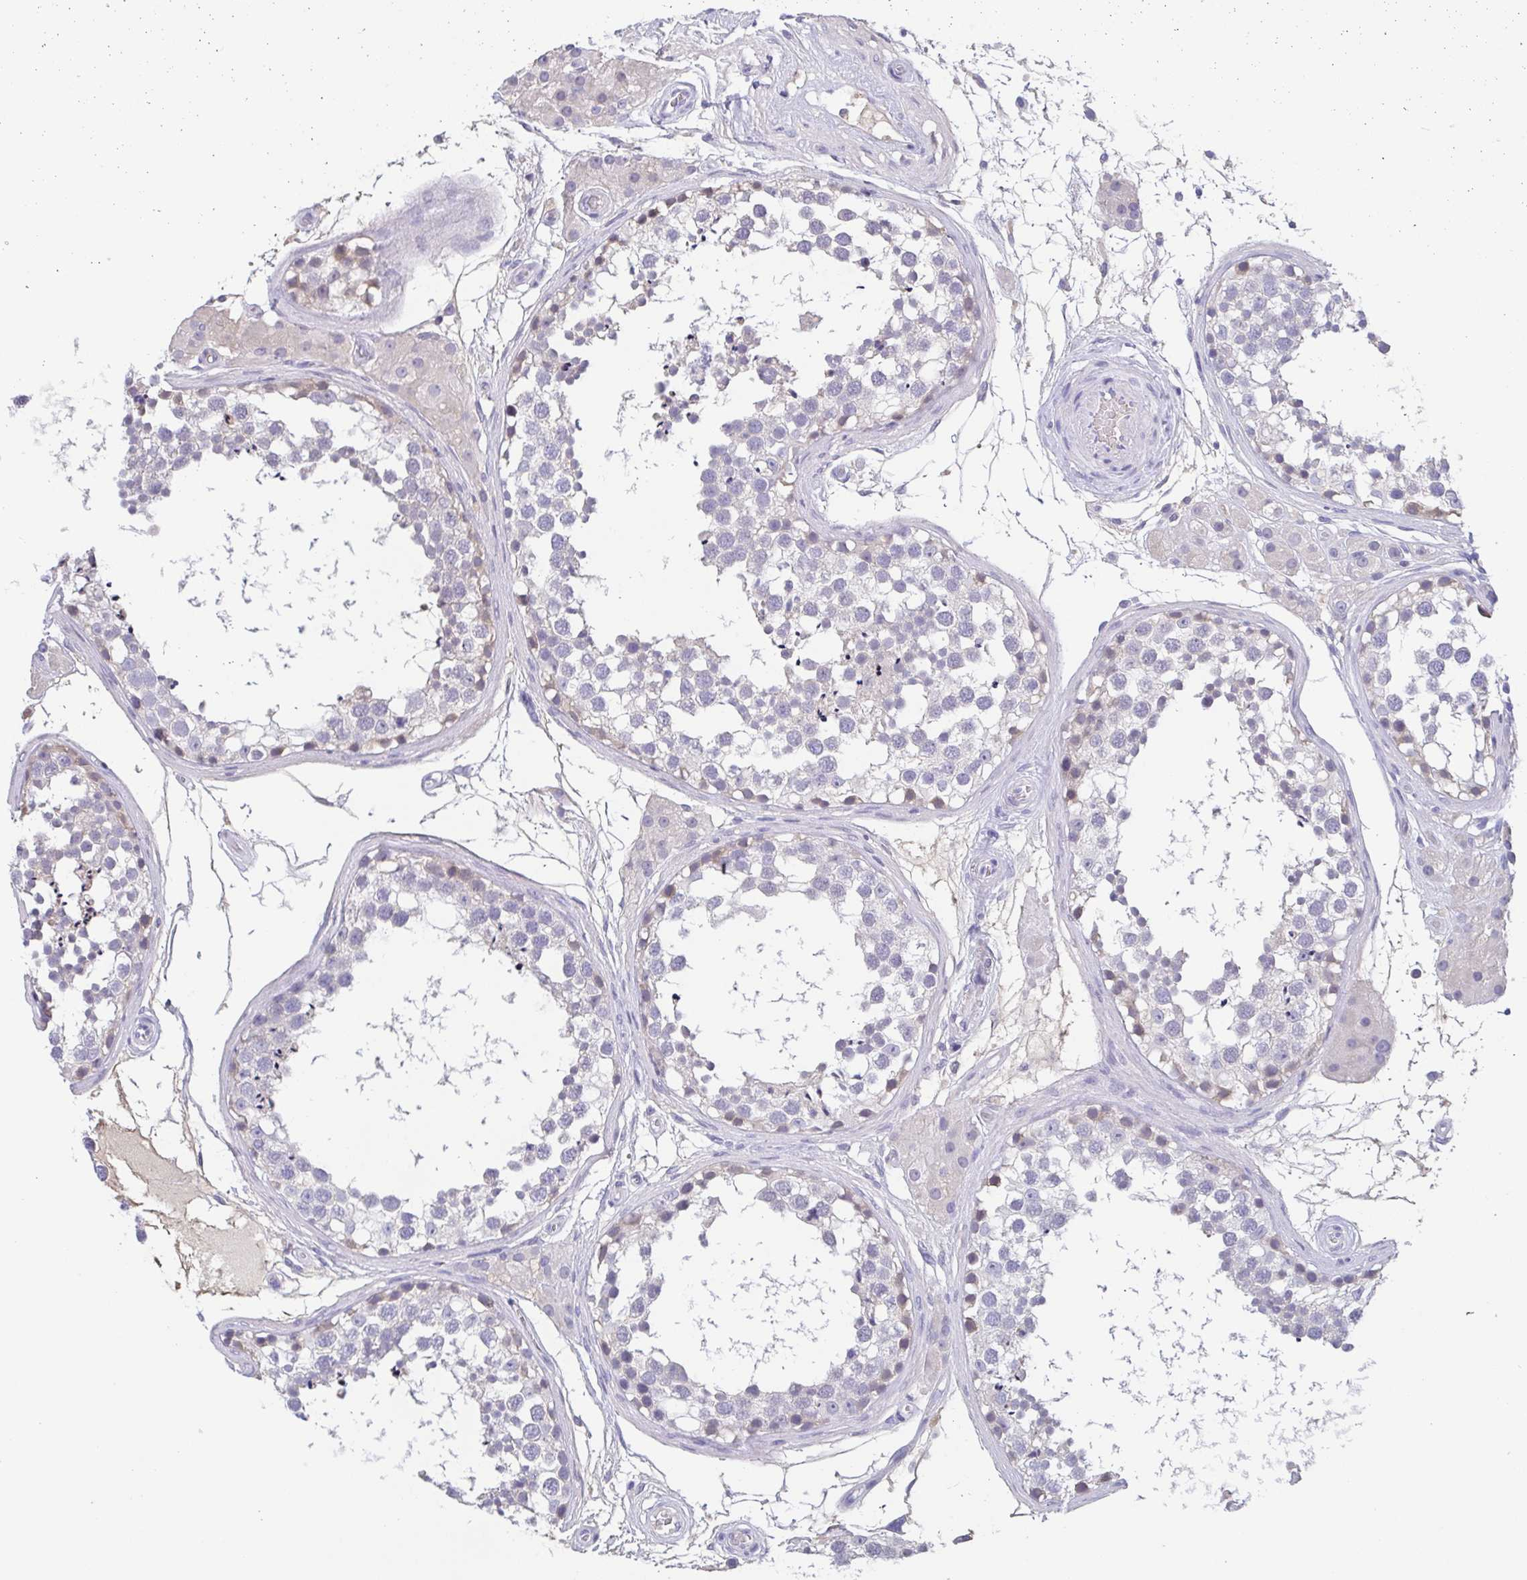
{"staining": {"intensity": "negative", "quantity": "none", "location": "none"}, "tissue": "testis", "cell_type": "Cells in seminiferous ducts", "image_type": "normal", "snomed": [{"axis": "morphology", "description": "Normal tissue, NOS"}, {"axis": "morphology", "description": "Seminoma, NOS"}, {"axis": "topography", "description": "Testis"}], "caption": "This is an IHC histopathology image of normal human testis. There is no positivity in cells in seminiferous ducts.", "gene": "TREH", "patient": {"sex": "male", "age": 65}}